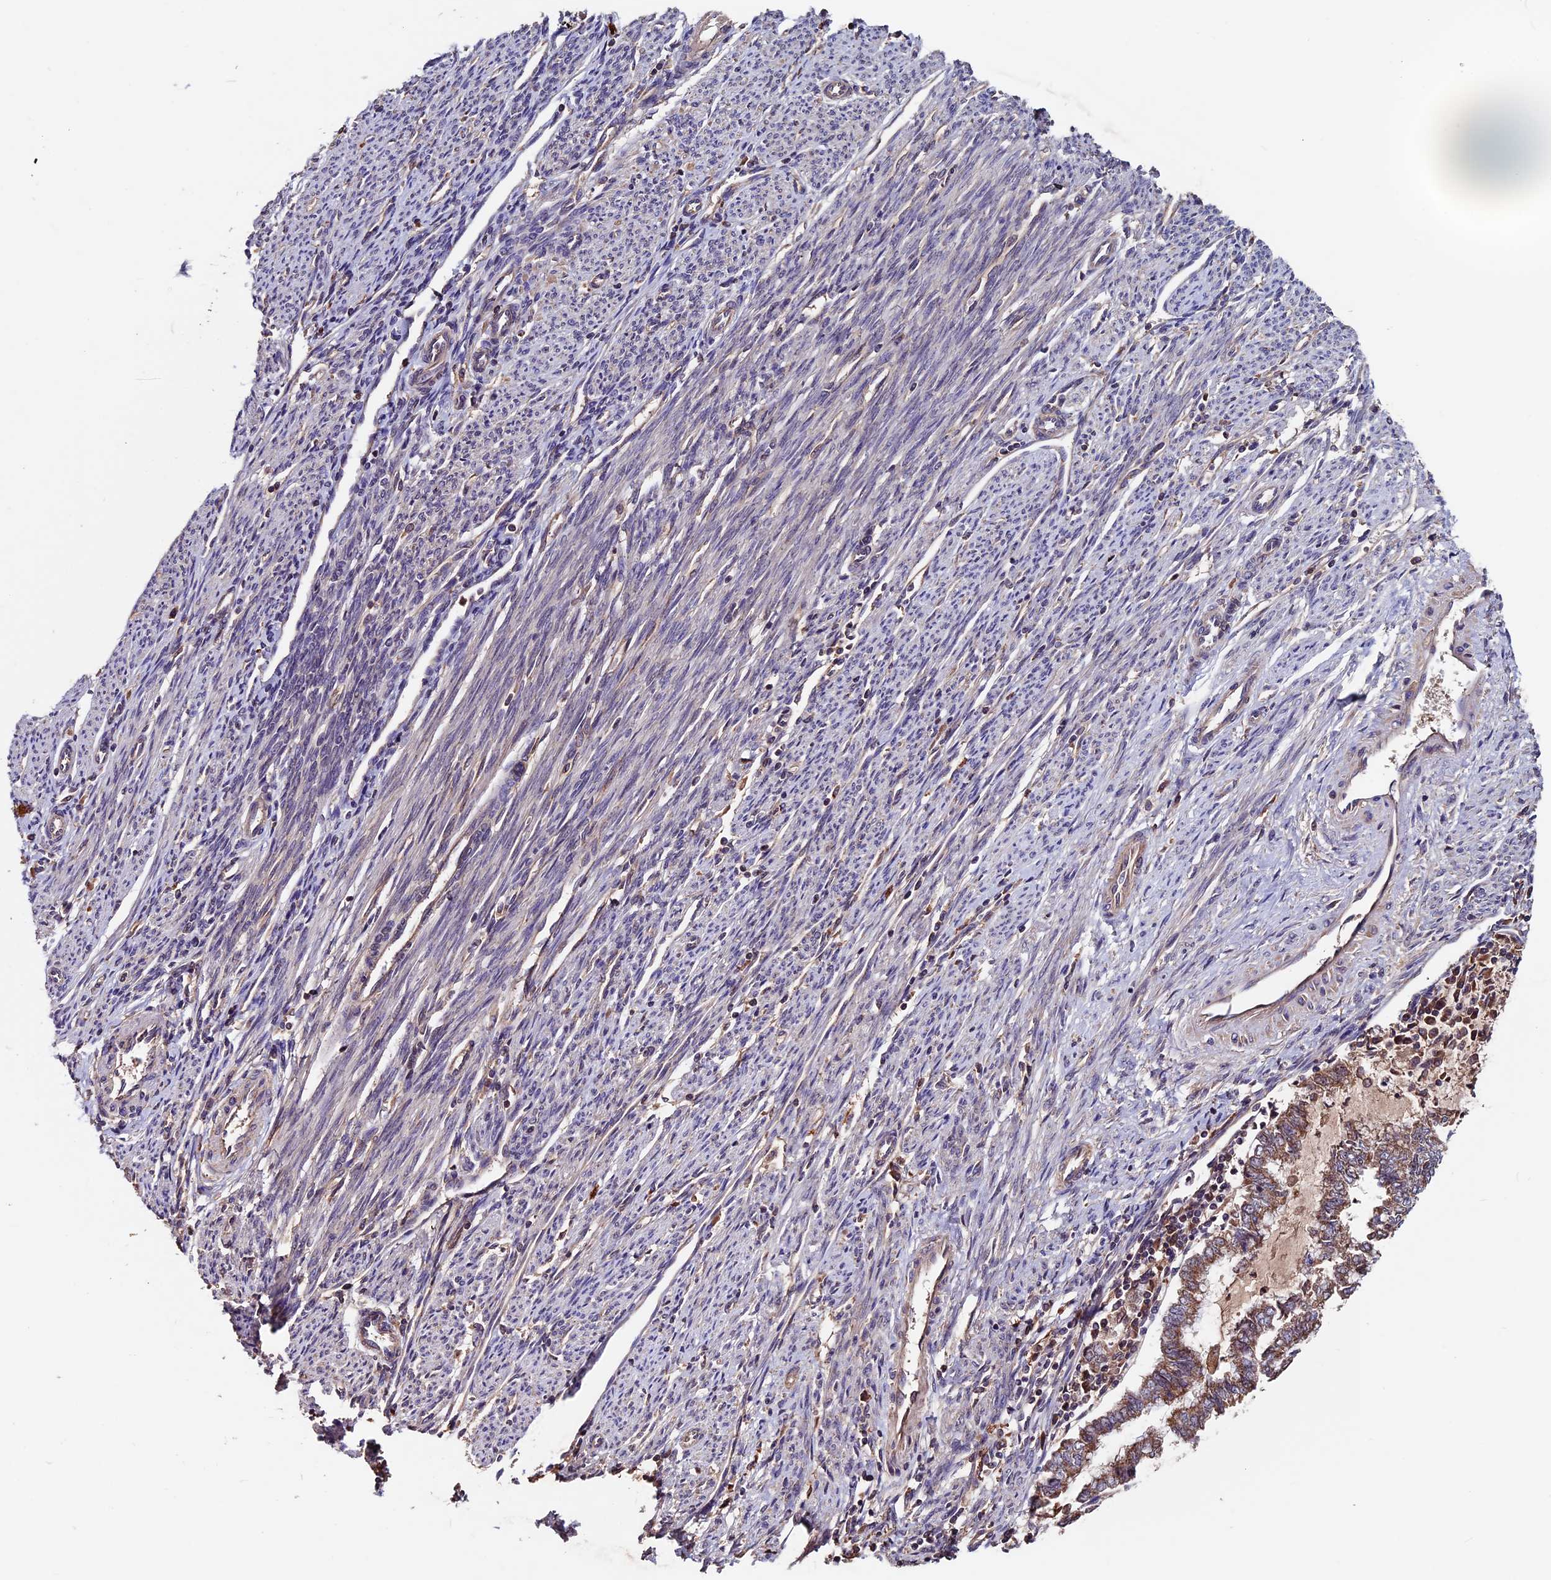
{"staining": {"intensity": "moderate", "quantity": ">75%", "location": "cytoplasmic/membranous"}, "tissue": "endometrial cancer", "cell_type": "Tumor cells", "image_type": "cancer", "snomed": [{"axis": "morphology", "description": "Adenocarcinoma, NOS"}, {"axis": "topography", "description": "Endometrium"}], "caption": "The photomicrograph demonstrates staining of adenocarcinoma (endometrial), revealing moderate cytoplasmic/membranous protein staining (brown color) within tumor cells.", "gene": "ZNF598", "patient": {"sex": "female", "age": 79}}